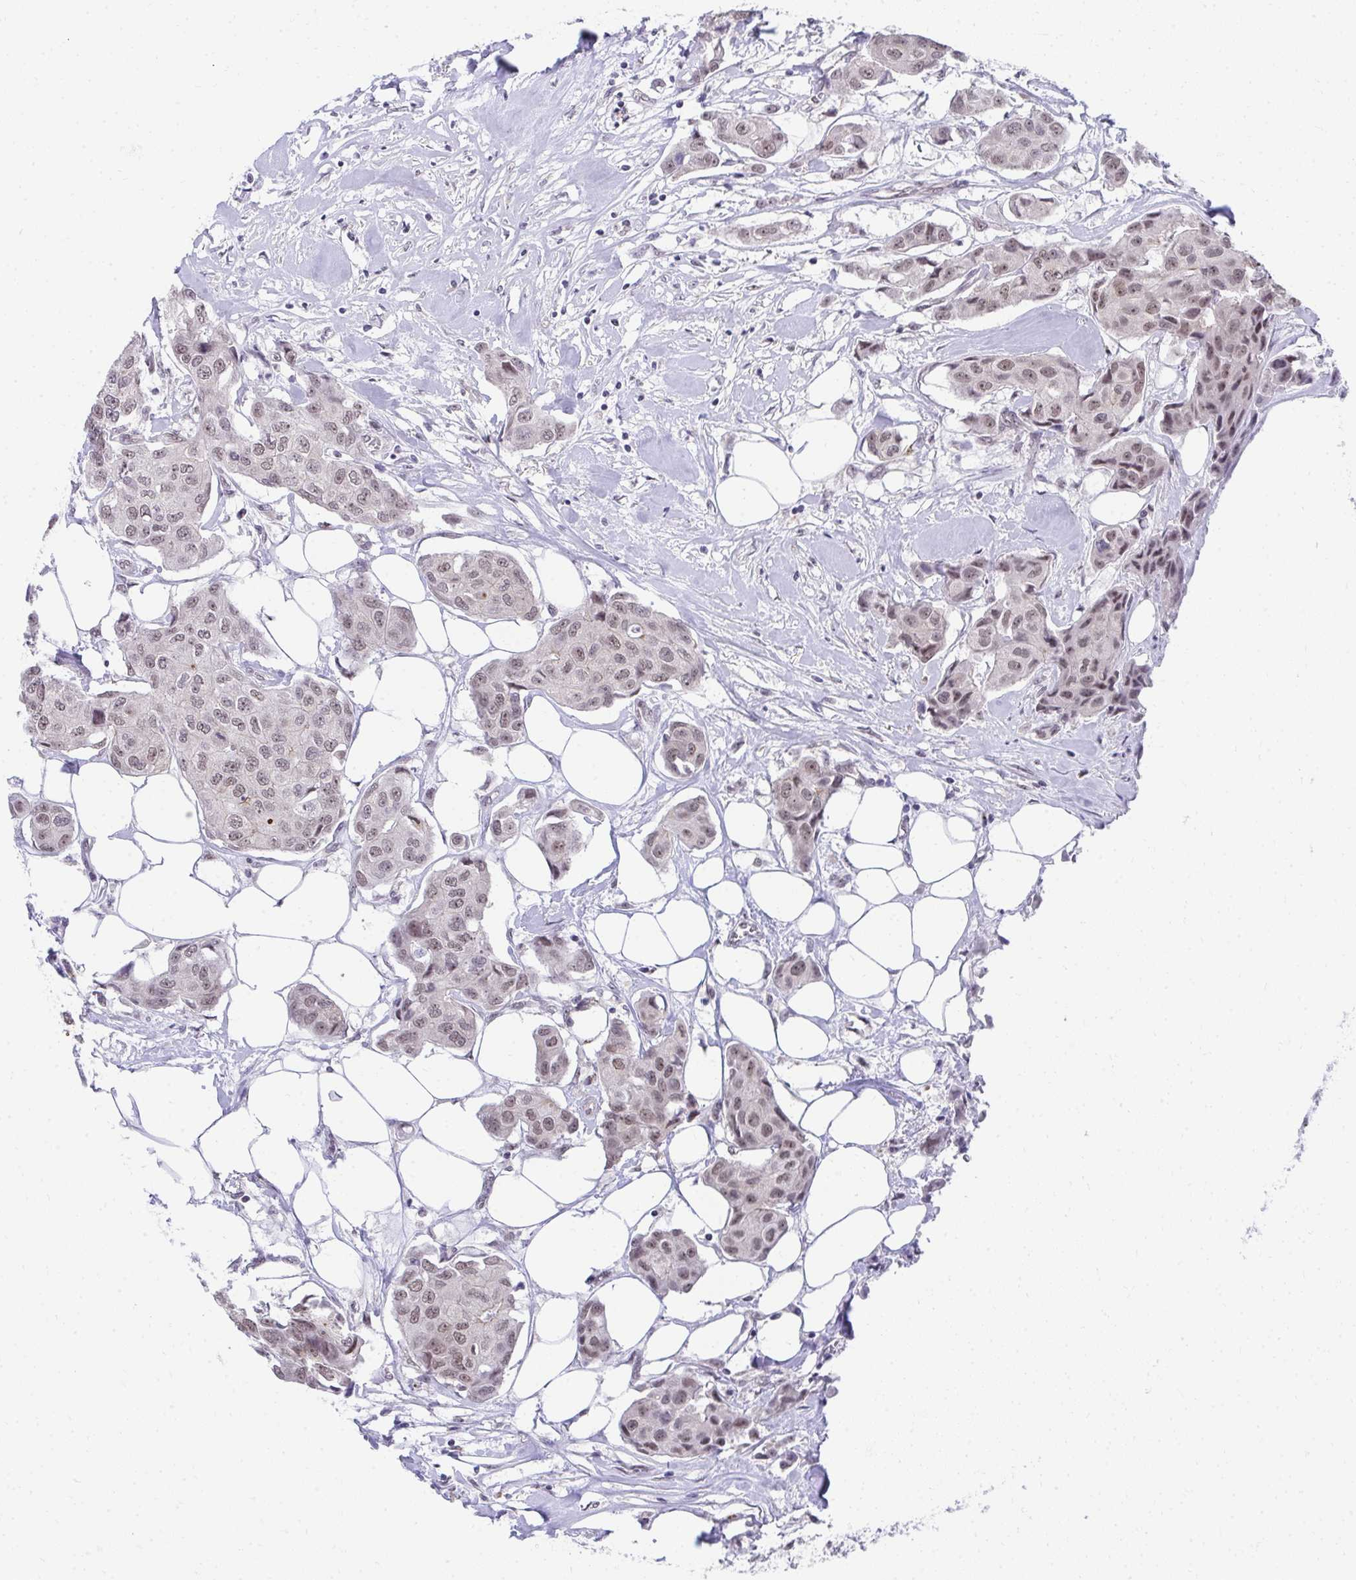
{"staining": {"intensity": "weak", "quantity": ">75%", "location": "nuclear"}, "tissue": "breast cancer", "cell_type": "Tumor cells", "image_type": "cancer", "snomed": [{"axis": "morphology", "description": "Duct carcinoma"}, {"axis": "topography", "description": "Breast"}, {"axis": "topography", "description": "Lymph node"}], "caption": "A micrograph of breast infiltrating ductal carcinoma stained for a protein shows weak nuclear brown staining in tumor cells.", "gene": "HIRA", "patient": {"sex": "female", "age": 80}}